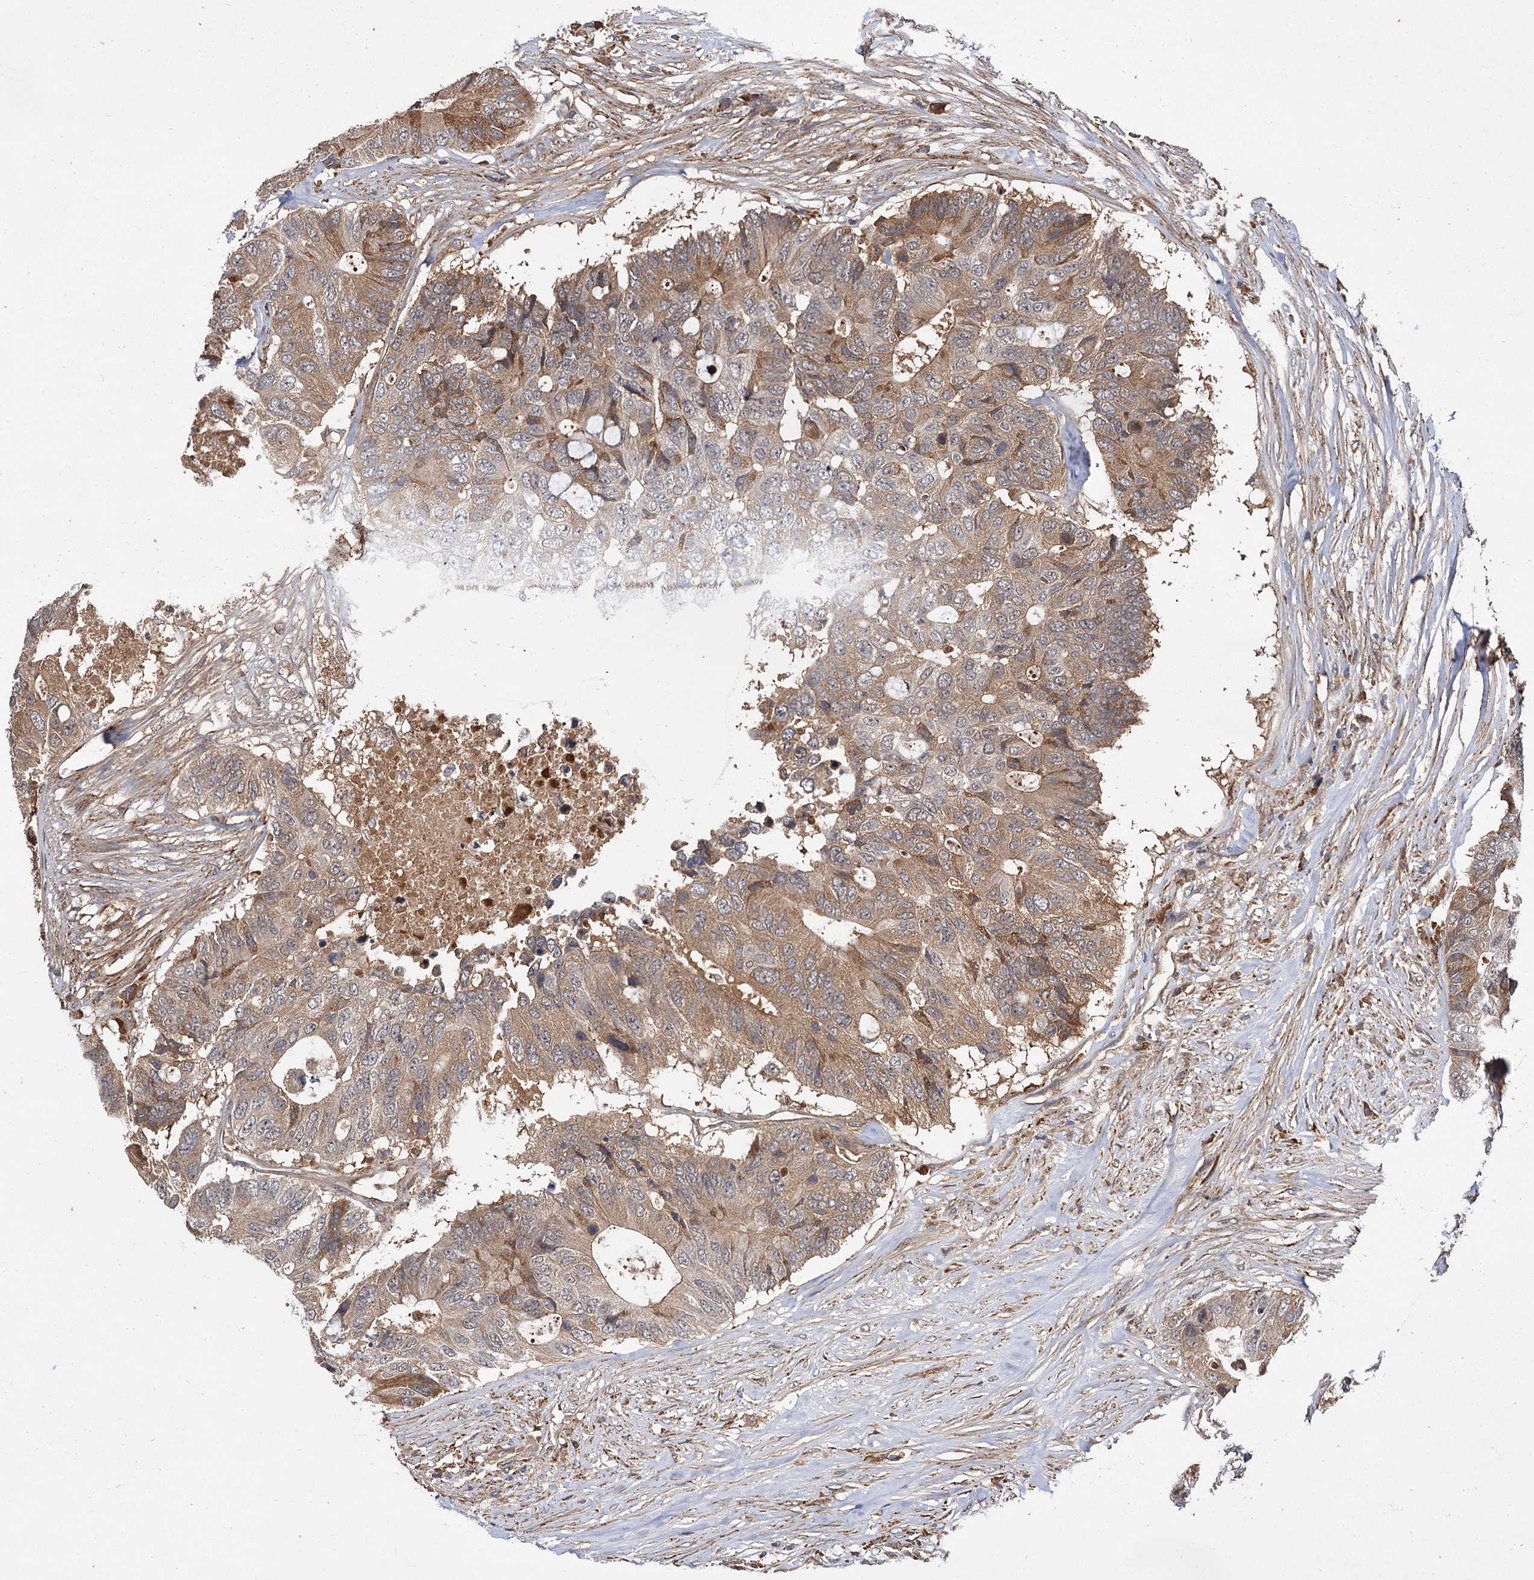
{"staining": {"intensity": "moderate", "quantity": "25%-75%", "location": "cytoplasmic/membranous"}, "tissue": "colorectal cancer", "cell_type": "Tumor cells", "image_type": "cancer", "snomed": [{"axis": "morphology", "description": "Adenocarcinoma, NOS"}, {"axis": "topography", "description": "Colon"}], "caption": "DAB immunohistochemical staining of adenocarcinoma (colorectal) exhibits moderate cytoplasmic/membranous protein positivity in about 25%-75% of tumor cells.", "gene": "MBD6", "patient": {"sex": "male", "age": 71}}